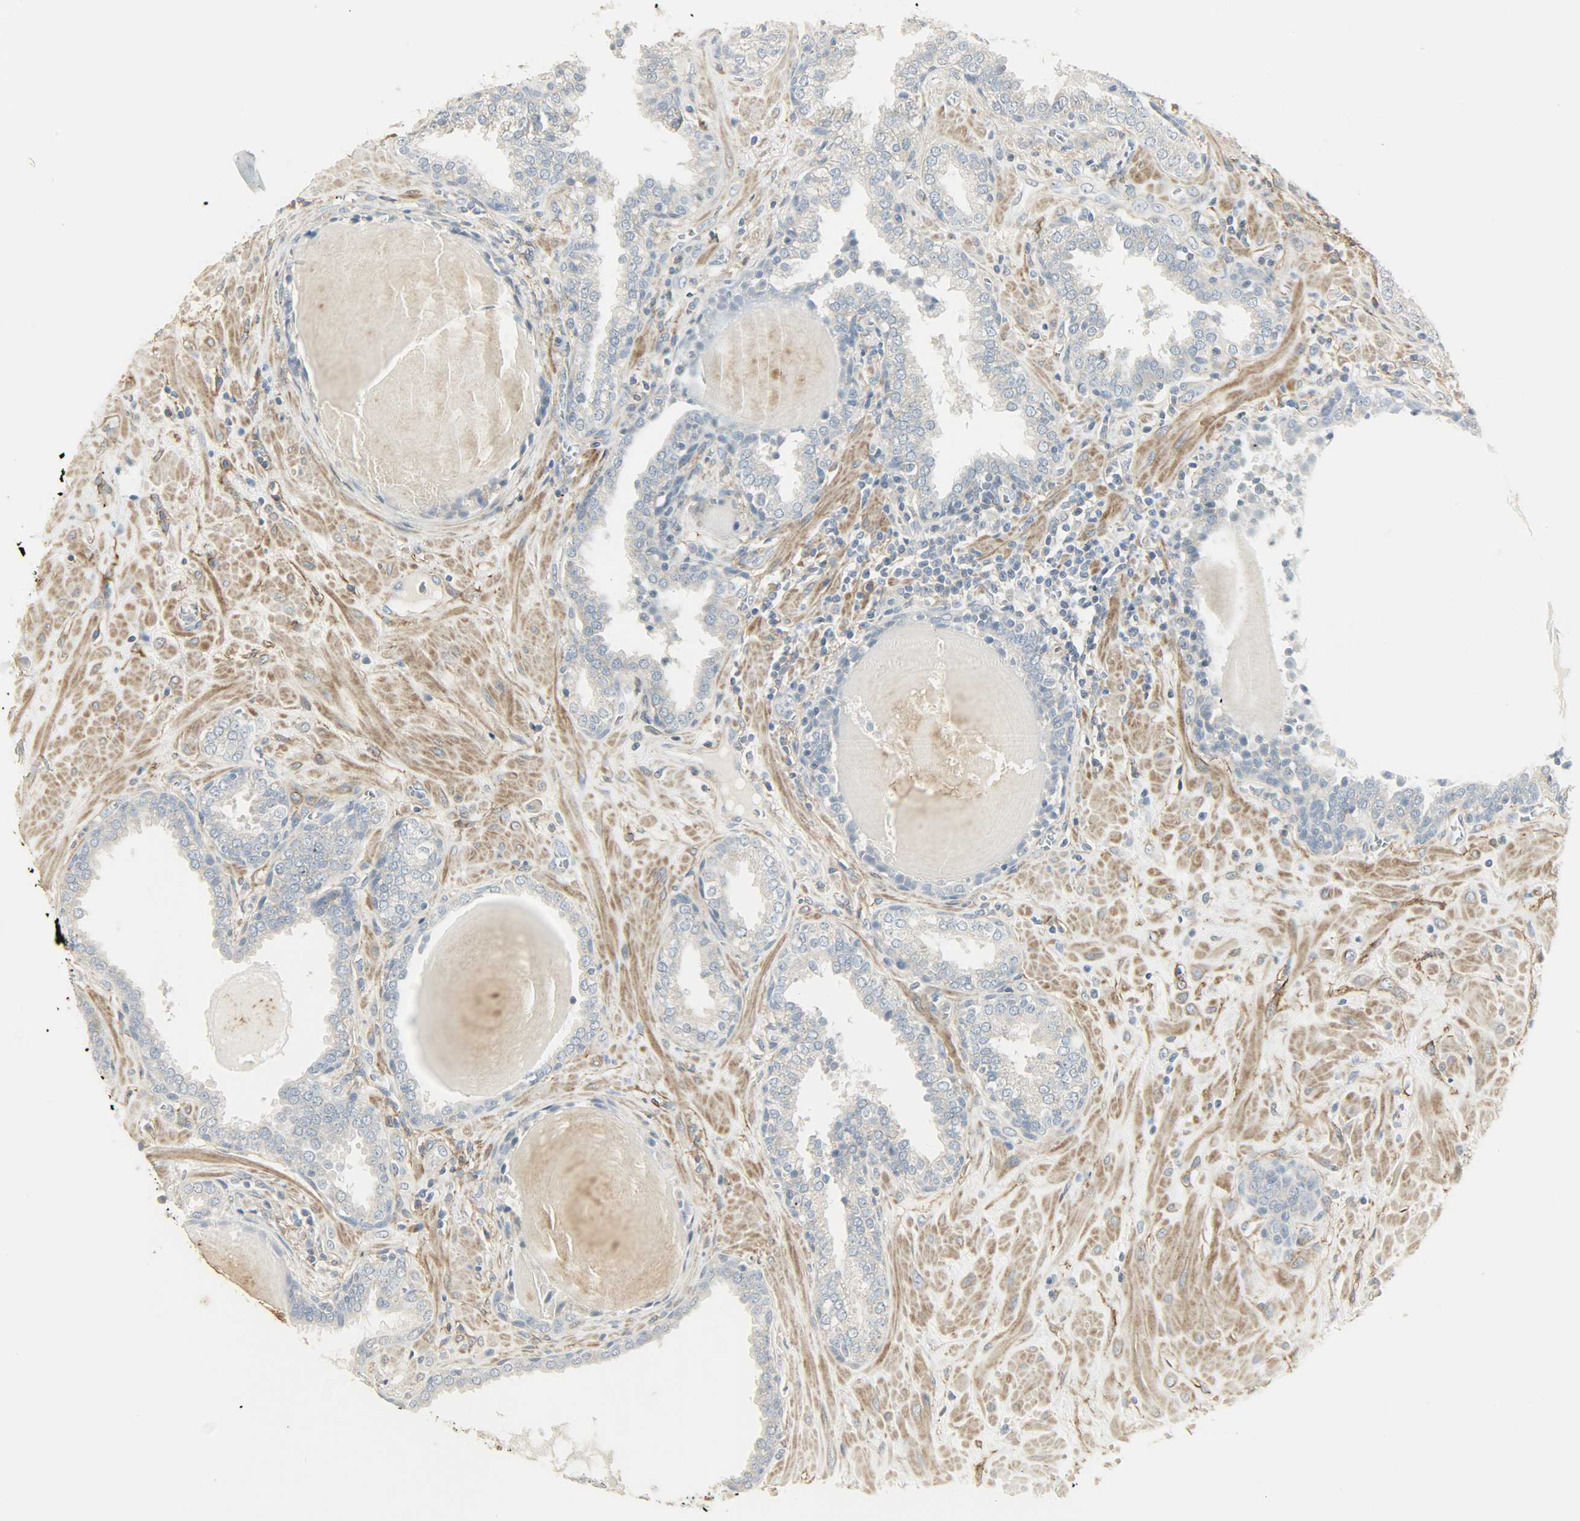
{"staining": {"intensity": "negative", "quantity": "none", "location": "none"}, "tissue": "prostate", "cell_type": "Glandular cells", "image_type": "normal", "snomed": [{"axis": "morphology", "description": "Normal tissue, NOS"}, {"axis": "topography", "description": "Prostate"}], "caption": "Immunohistochemistry (IHC) of normal human prostate exhibits no expression in glandular cells.", "gene": "ENPEP", "patient": {"sex": "male", "age": 51}}